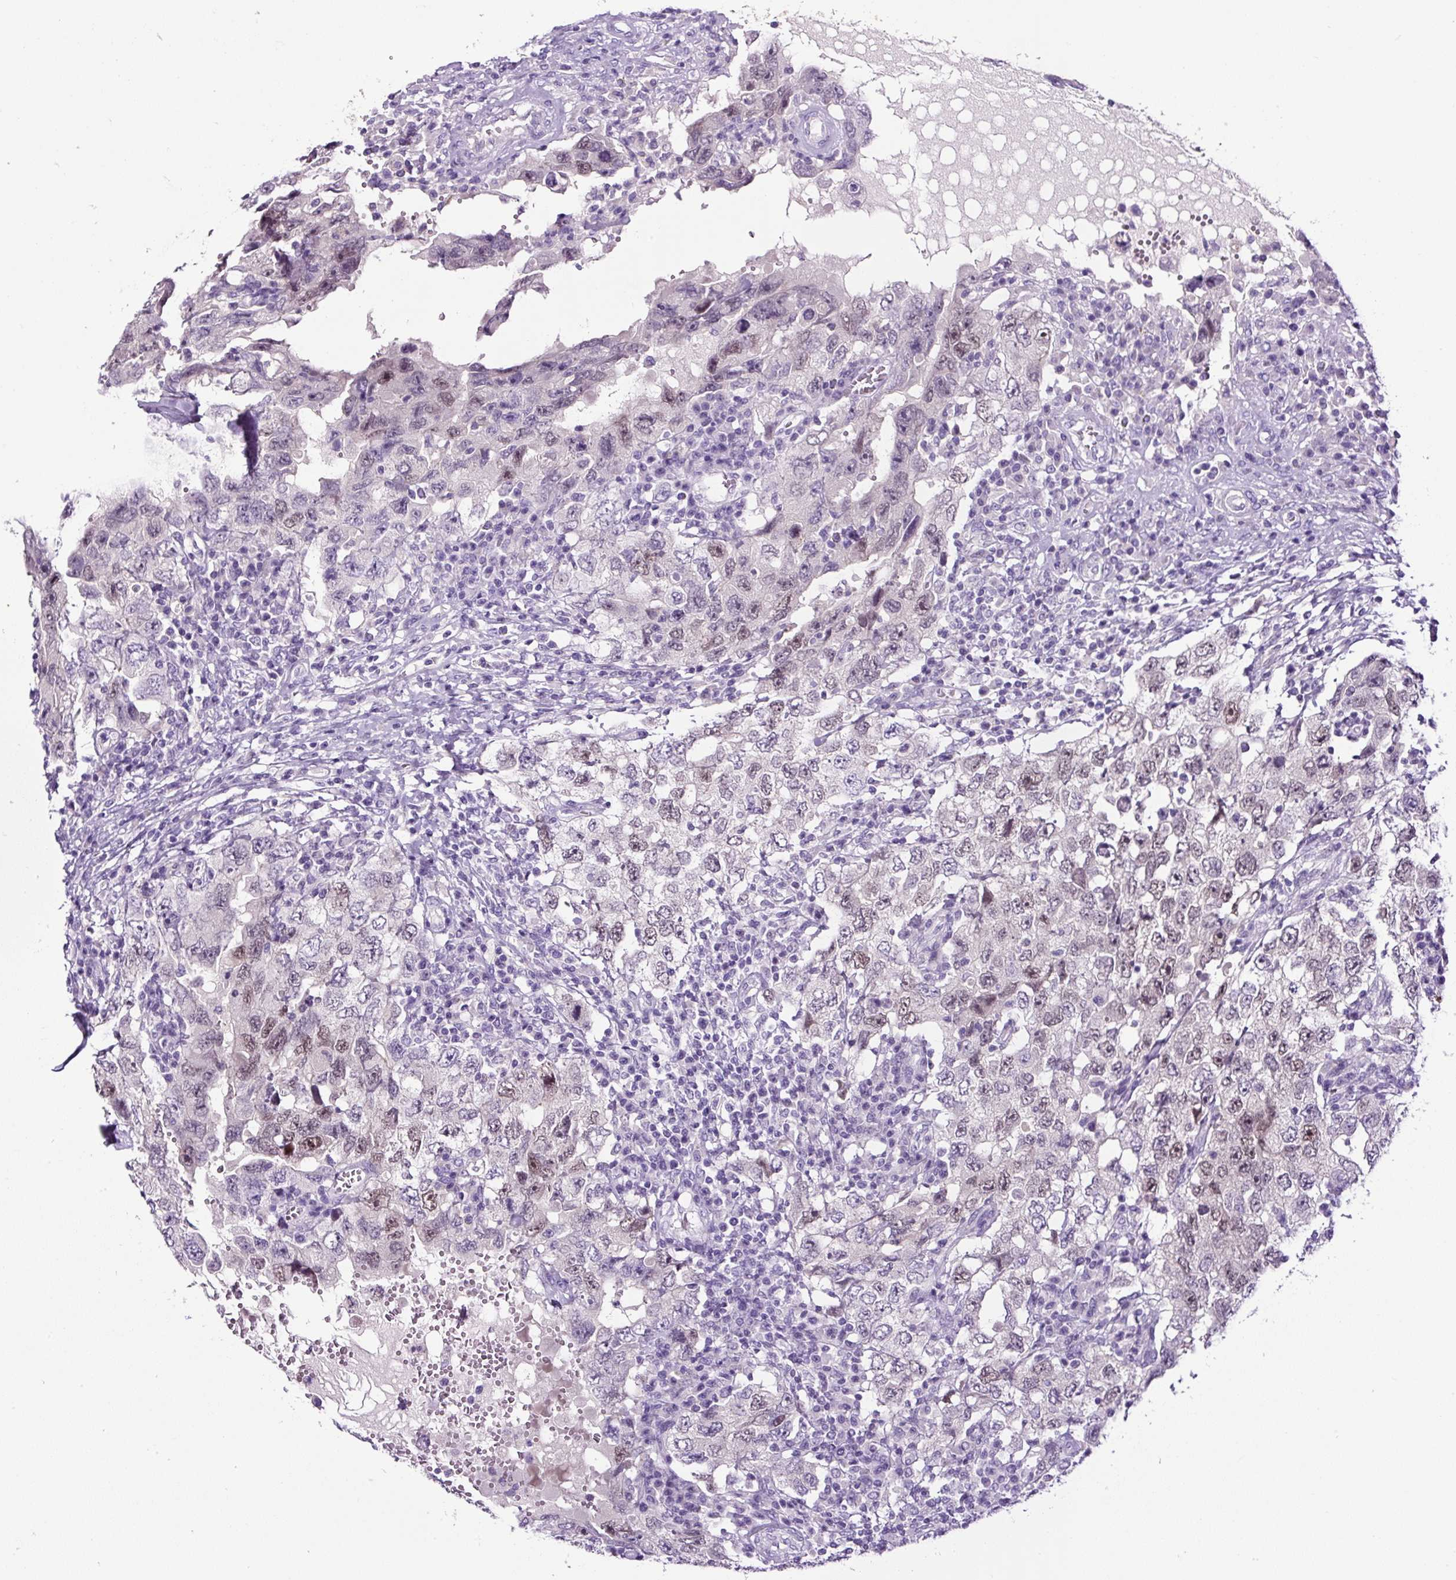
{"staining": {"intensity": "weak", "quantity": ">75%", "location": "nuclear"}, "tissue": "testis cancer", "cell_type": "Tumor cells", "image_type": "cancer", "snomed": [{"axis": "morphology", "description": "Carcinoma, Embryonal, NOS"}, {"axis": "topography", "description": "Testis"}], "caption": "Protein expression analysis of testis embryonal carcinoma reveals weak nuclear positivity in approximately >75% of tumor cells.", "gene": "SP8", "patient": {"sex": "male", "age": 26}}